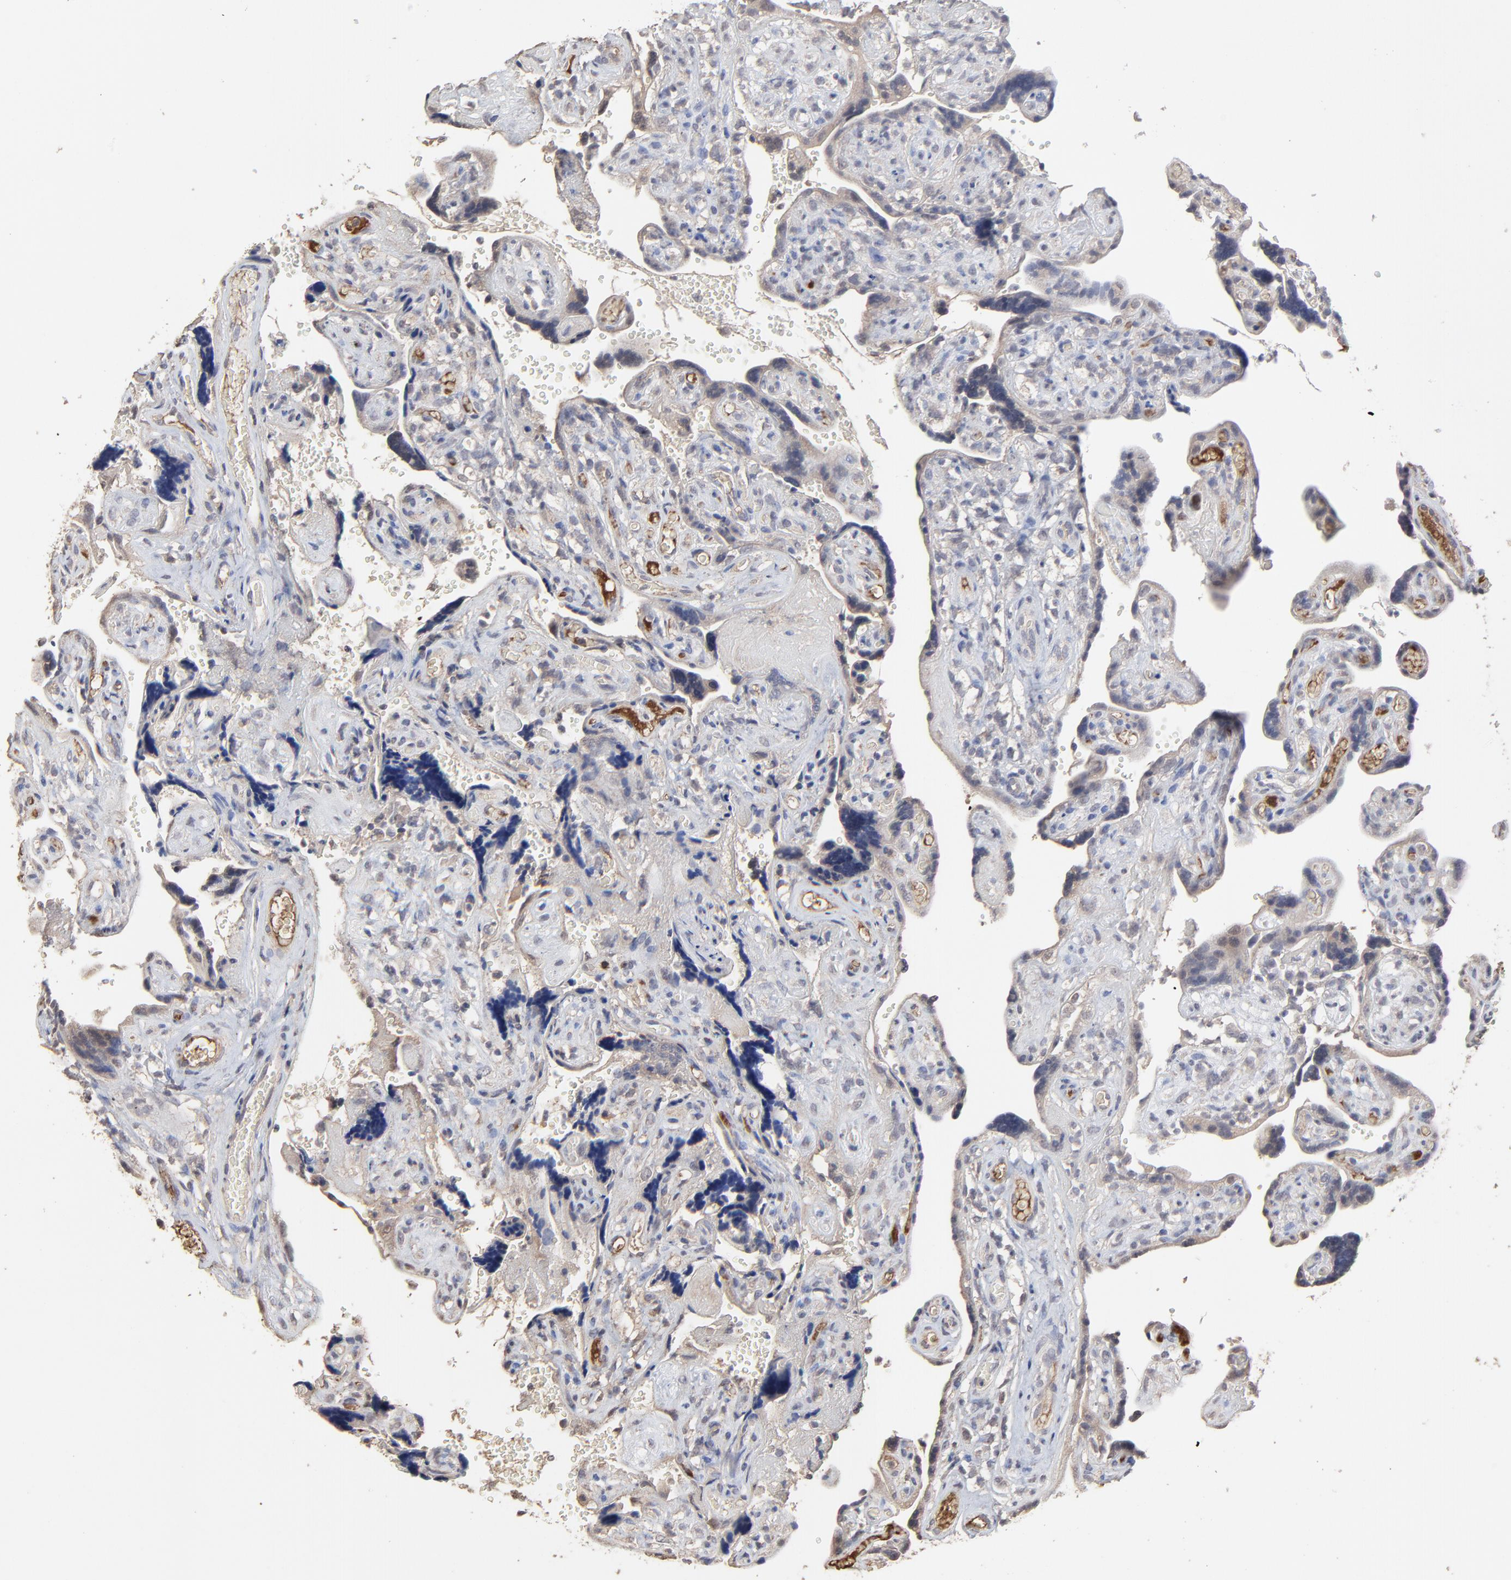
{"staining": {"intensity": "weak", "quantity": ">75%", "location": "cytoplasmic/membranous"}, "tissue": "placenta", "cell_type": "Trophoblastic cells", "image_type": "normal", "snomed": [{"axis": "morphology", "description": "Normal tissue, NOS"}, {"axis": "topography", "description": "Placenta"}], "caption": "Immunohistochemistry of unremarkable human placenta reveals low levels of weak cytoplasmic/membranous staining in approximately >75% of trophoblastic cells.", "gene": "VPREB3", "patient": {"sex": "female", "age": 30}}